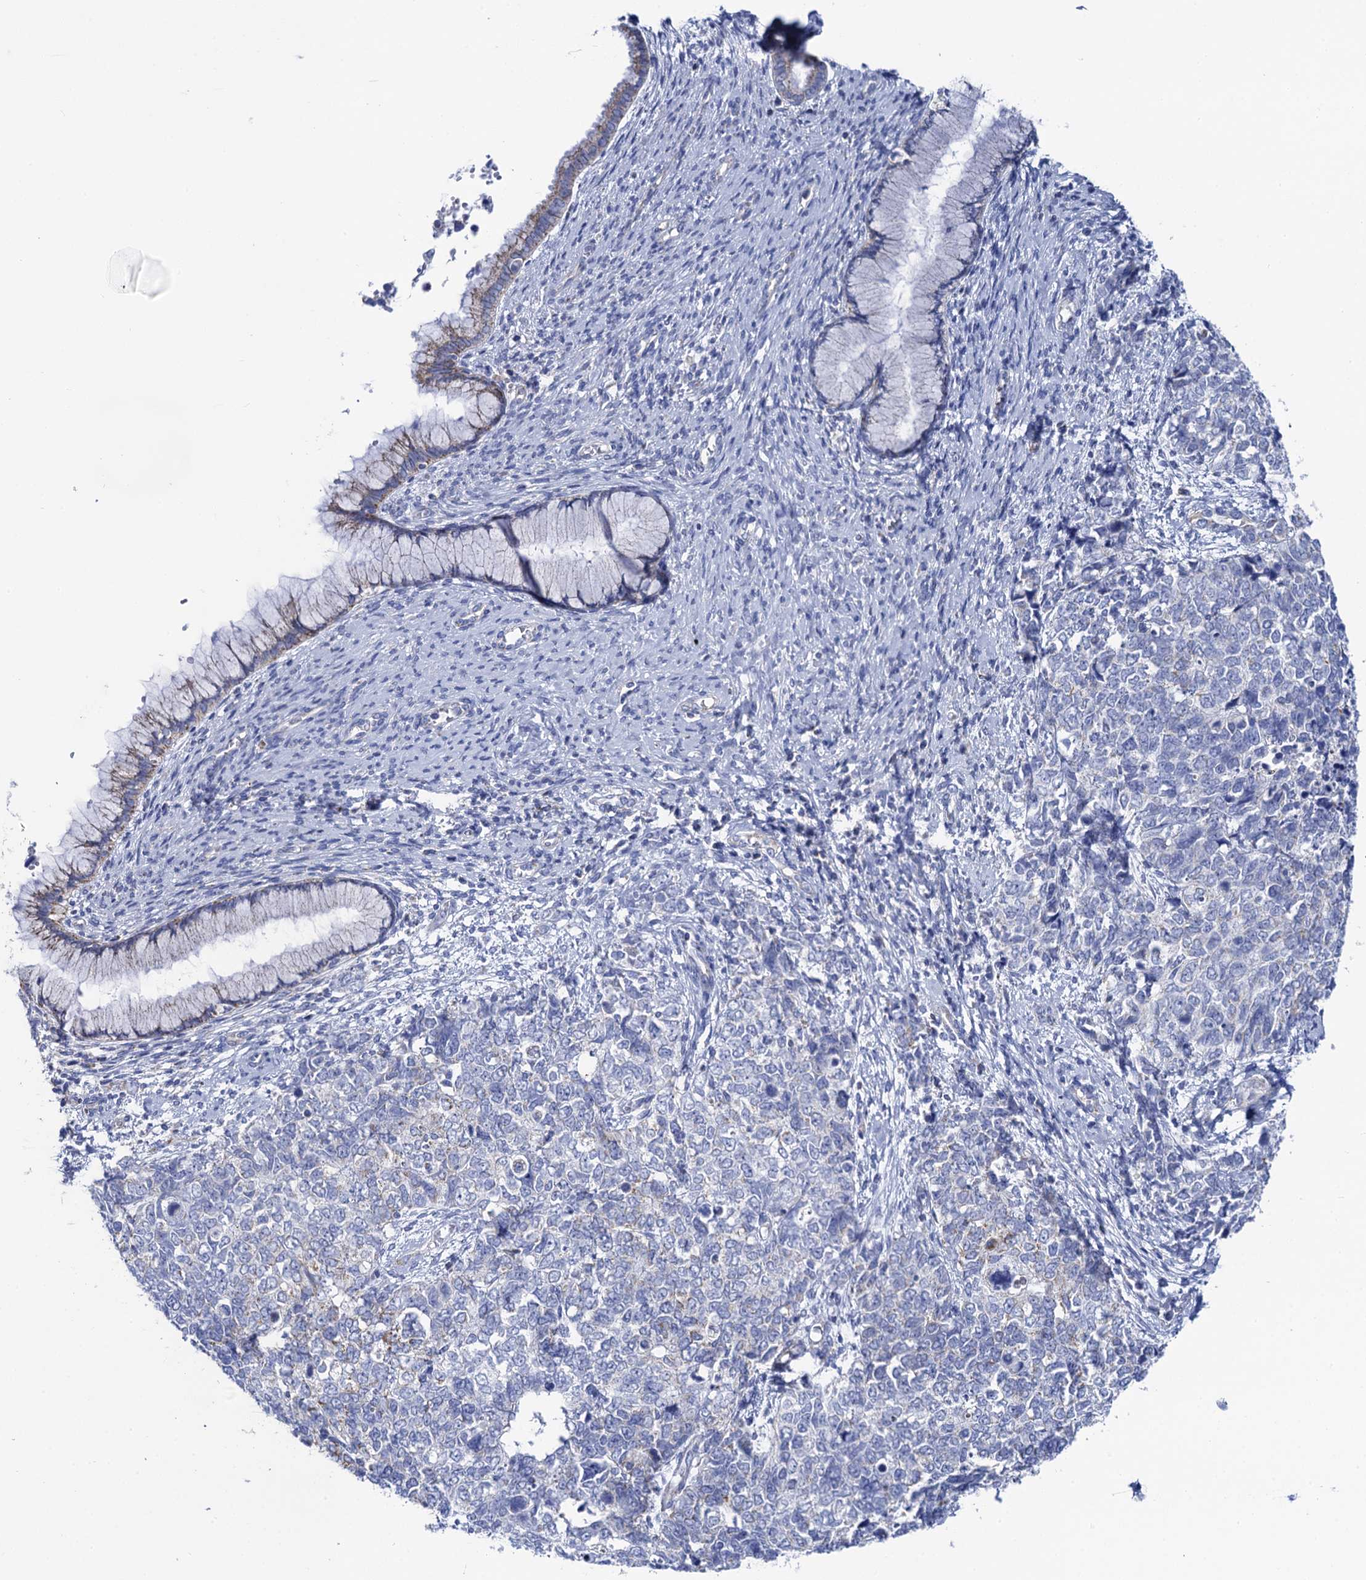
{"staining": {"intensity": "negative", "quantity": "none", "location": "none"}, "tissue": "cervical cancer", "cell_type": "Tumor cells", "image_type": "cancer", "snomed": [{"axis": "morphology", "description": "Squamous cell carcinoma, NOS"}, {"axis": "topography", "description": "Cervix"}], "caption": "Immunohistochemistry of human cervical cancer shows no expression in tumor cells.", "gene": "ACADSB", "patient": {"sex": "female", "age": 63}}